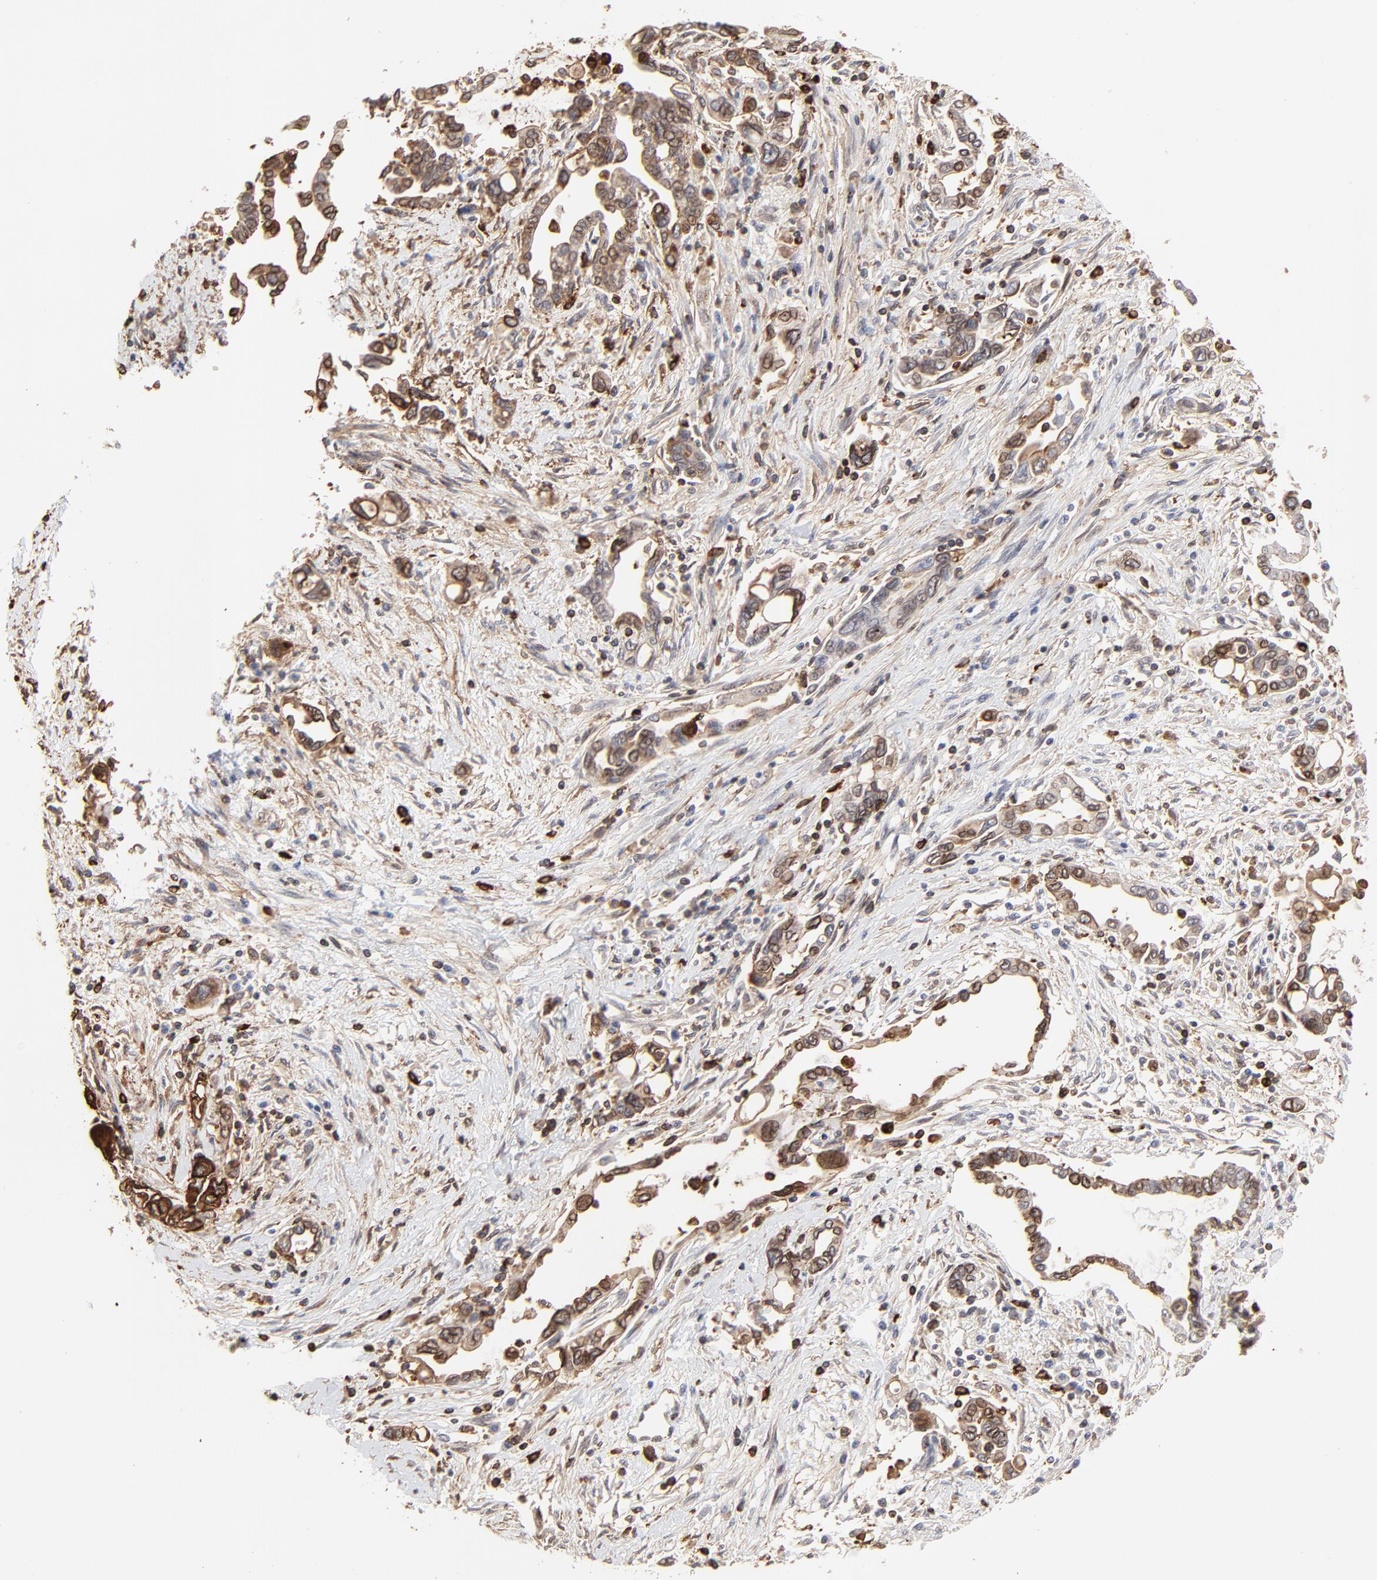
{"staining": {"intensity": "moderate", "quantity": "25%-75%", "location": "cytoplasmic/membranous,nuclear"}, "tissue": "pancreatic cancer", "cell_type": "Tumor cells", "image_type": "cancer", "snomed": [{"axis": "morphology", "description": "Adenocarcinoma, NOS"}, {"axis": "topography", "description": "Pancreas"}], "caption": "Moderate cytoplasmic/membranous and nuclear positivity for a protein is identified in approximately 25%-75% of tumor cells of pancreatic cancer using immunohistochemistry.", "gene": "SLC6A14", "patient": {"sex": "female", "age": 57}}